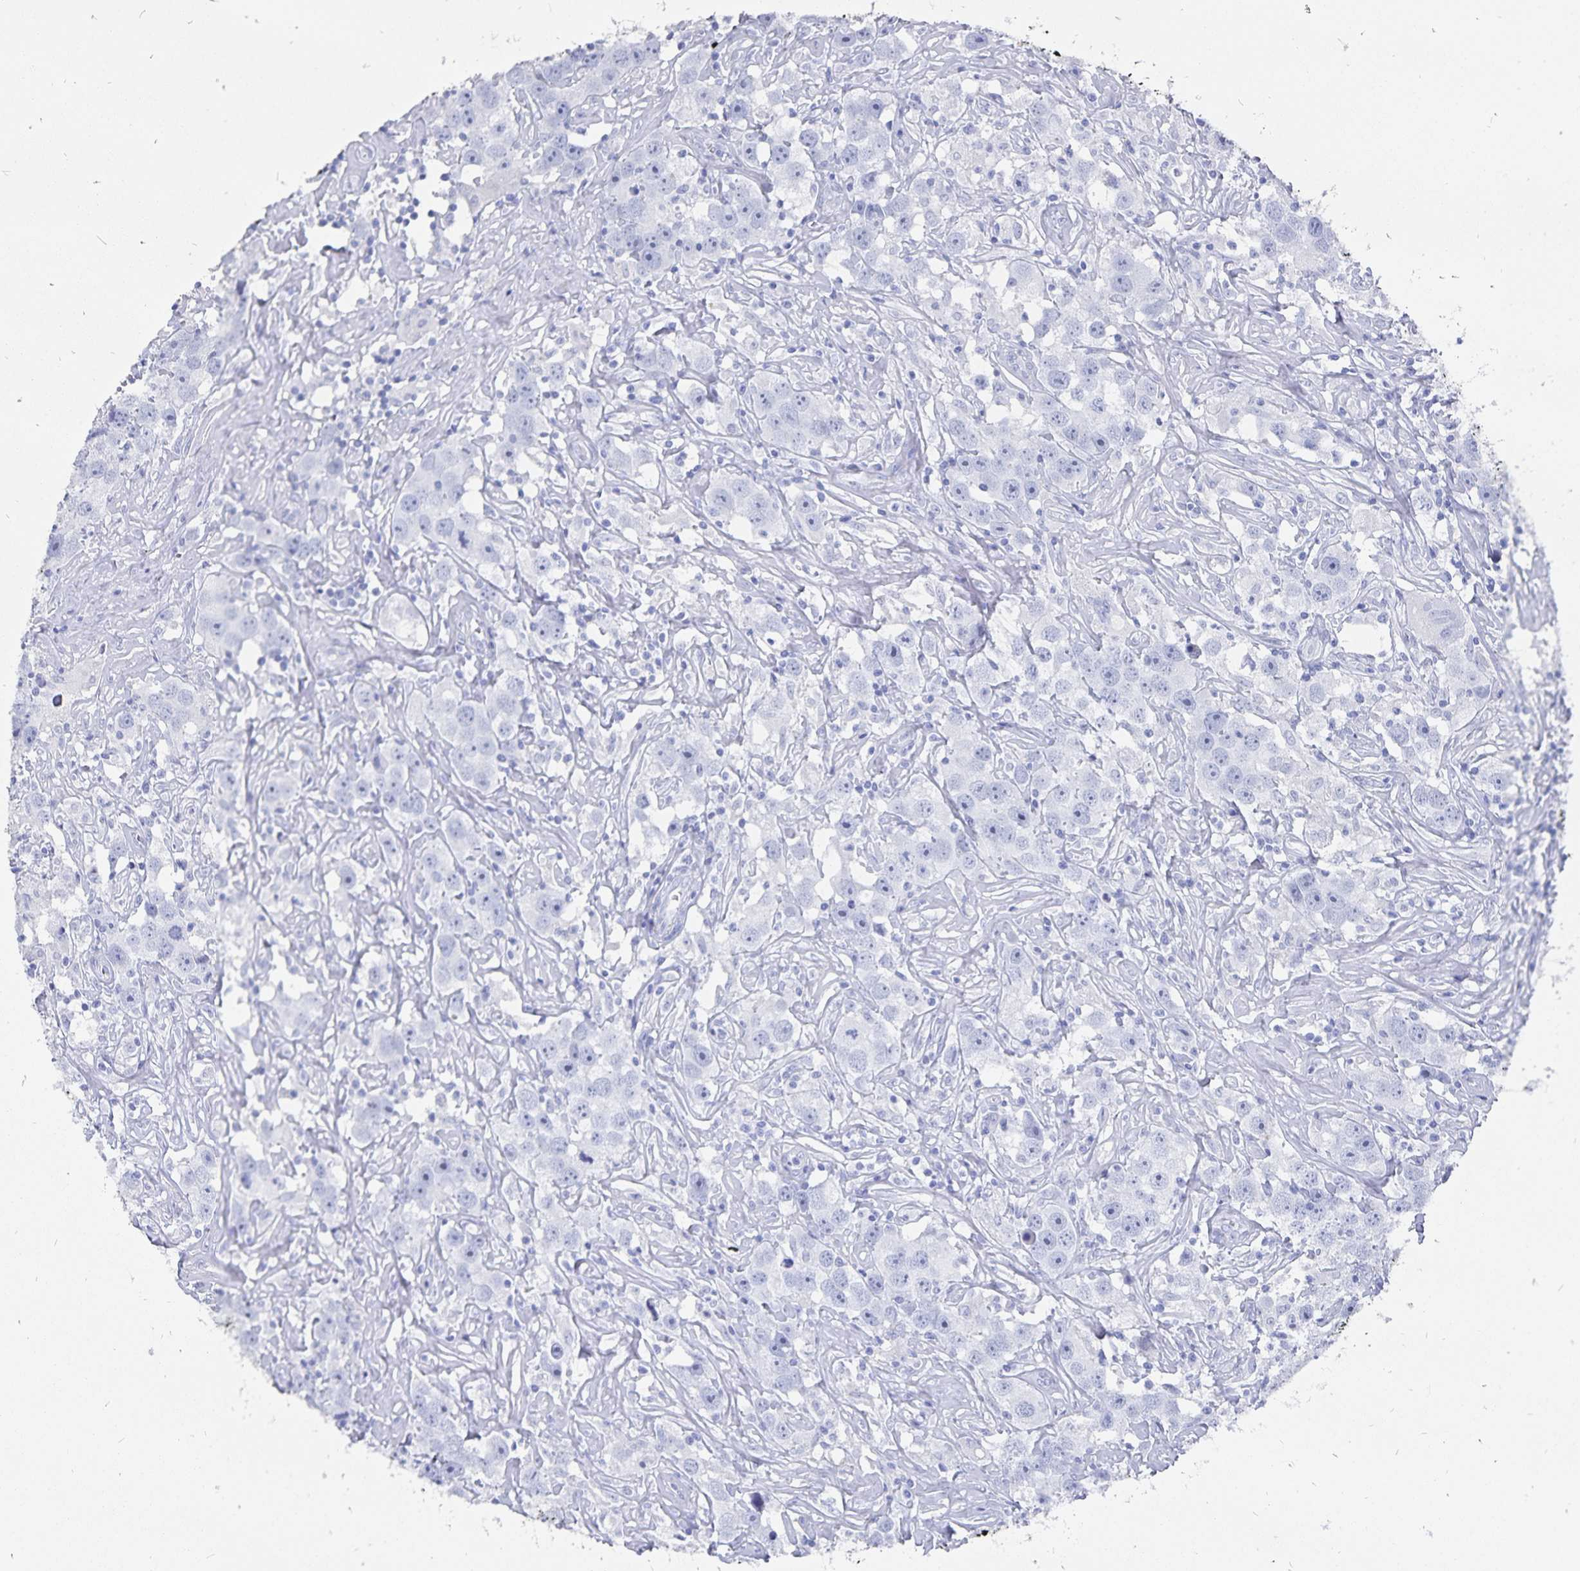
{"staining": {"intensity": "negative", "quantity": "none", "location": "none"}, "tissue": "testis cancer", "cell_type": "Tumor cells", "image_type": "cancer", "snomed": [{"axis": "morphology", "description": "Seminoma, NOS"}, {"axis": "topography", "description": "Testis"}], "caption": "This is an immunohistochemistry histopathology image of human testis cancer. There is no staining in tumor cells.", "gene": "ADH1A", "patient": {"sex": "male", "age": 49}}